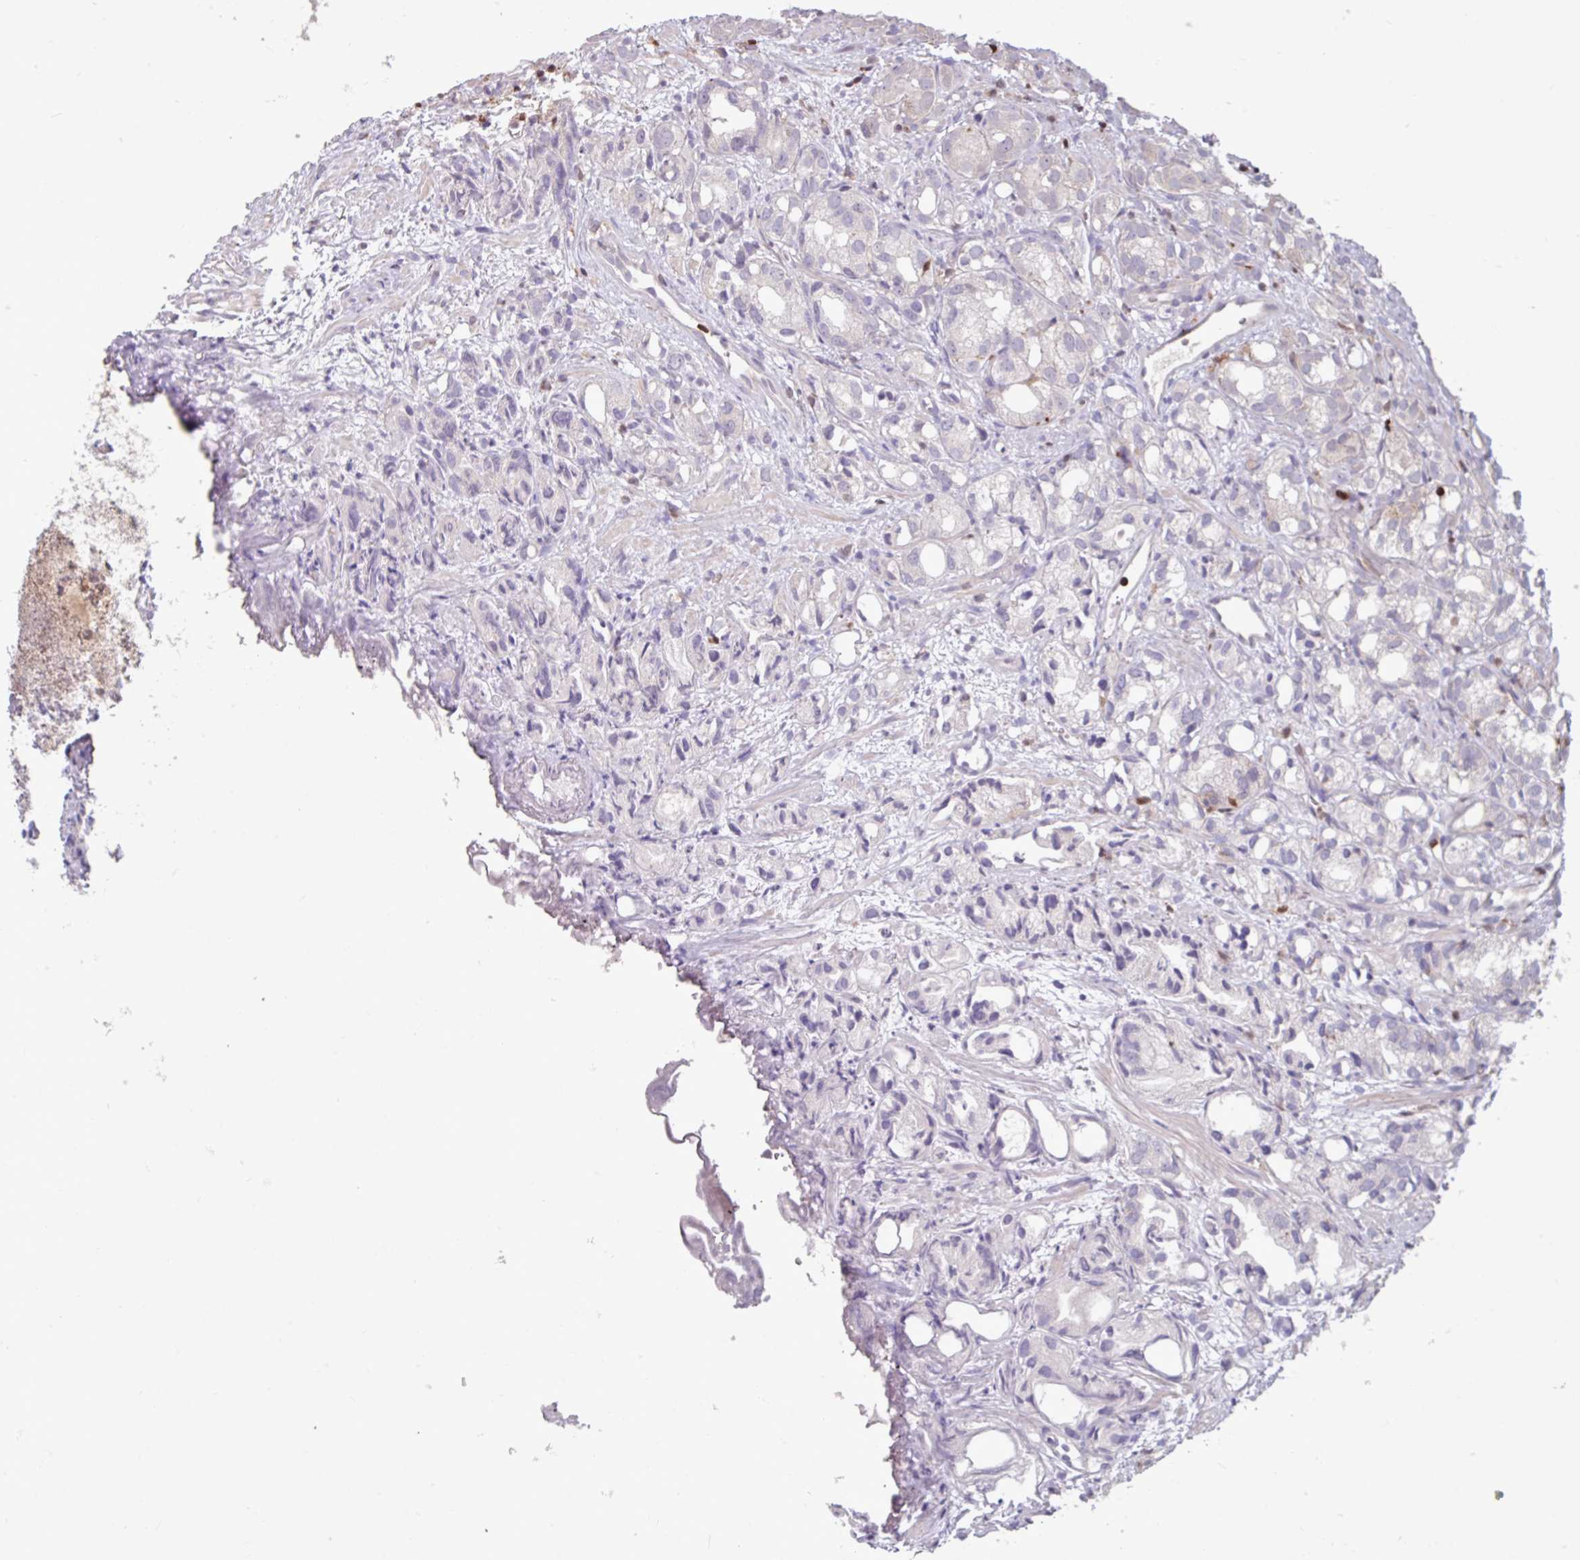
{"staining": {"intensity": "negative", "quantity": "none", "location": "none"}, "tissue": "prostate cancer", "cell_type": "Tumor cells", "image_type": "cancer", "snomed": [{"axis": "morphology", "description": "Adenocarcinoma, High grade"}, {"axis": "topography", "description": "Prostate"}], "caption": "This is a photomicrograph of immunohistochemistry staining of prostate high-grade adenocarcinoma, which shows no positivity in tumor cells.", "gene": "SEC61G", "patient": {"sex": "male", "age": 82}}